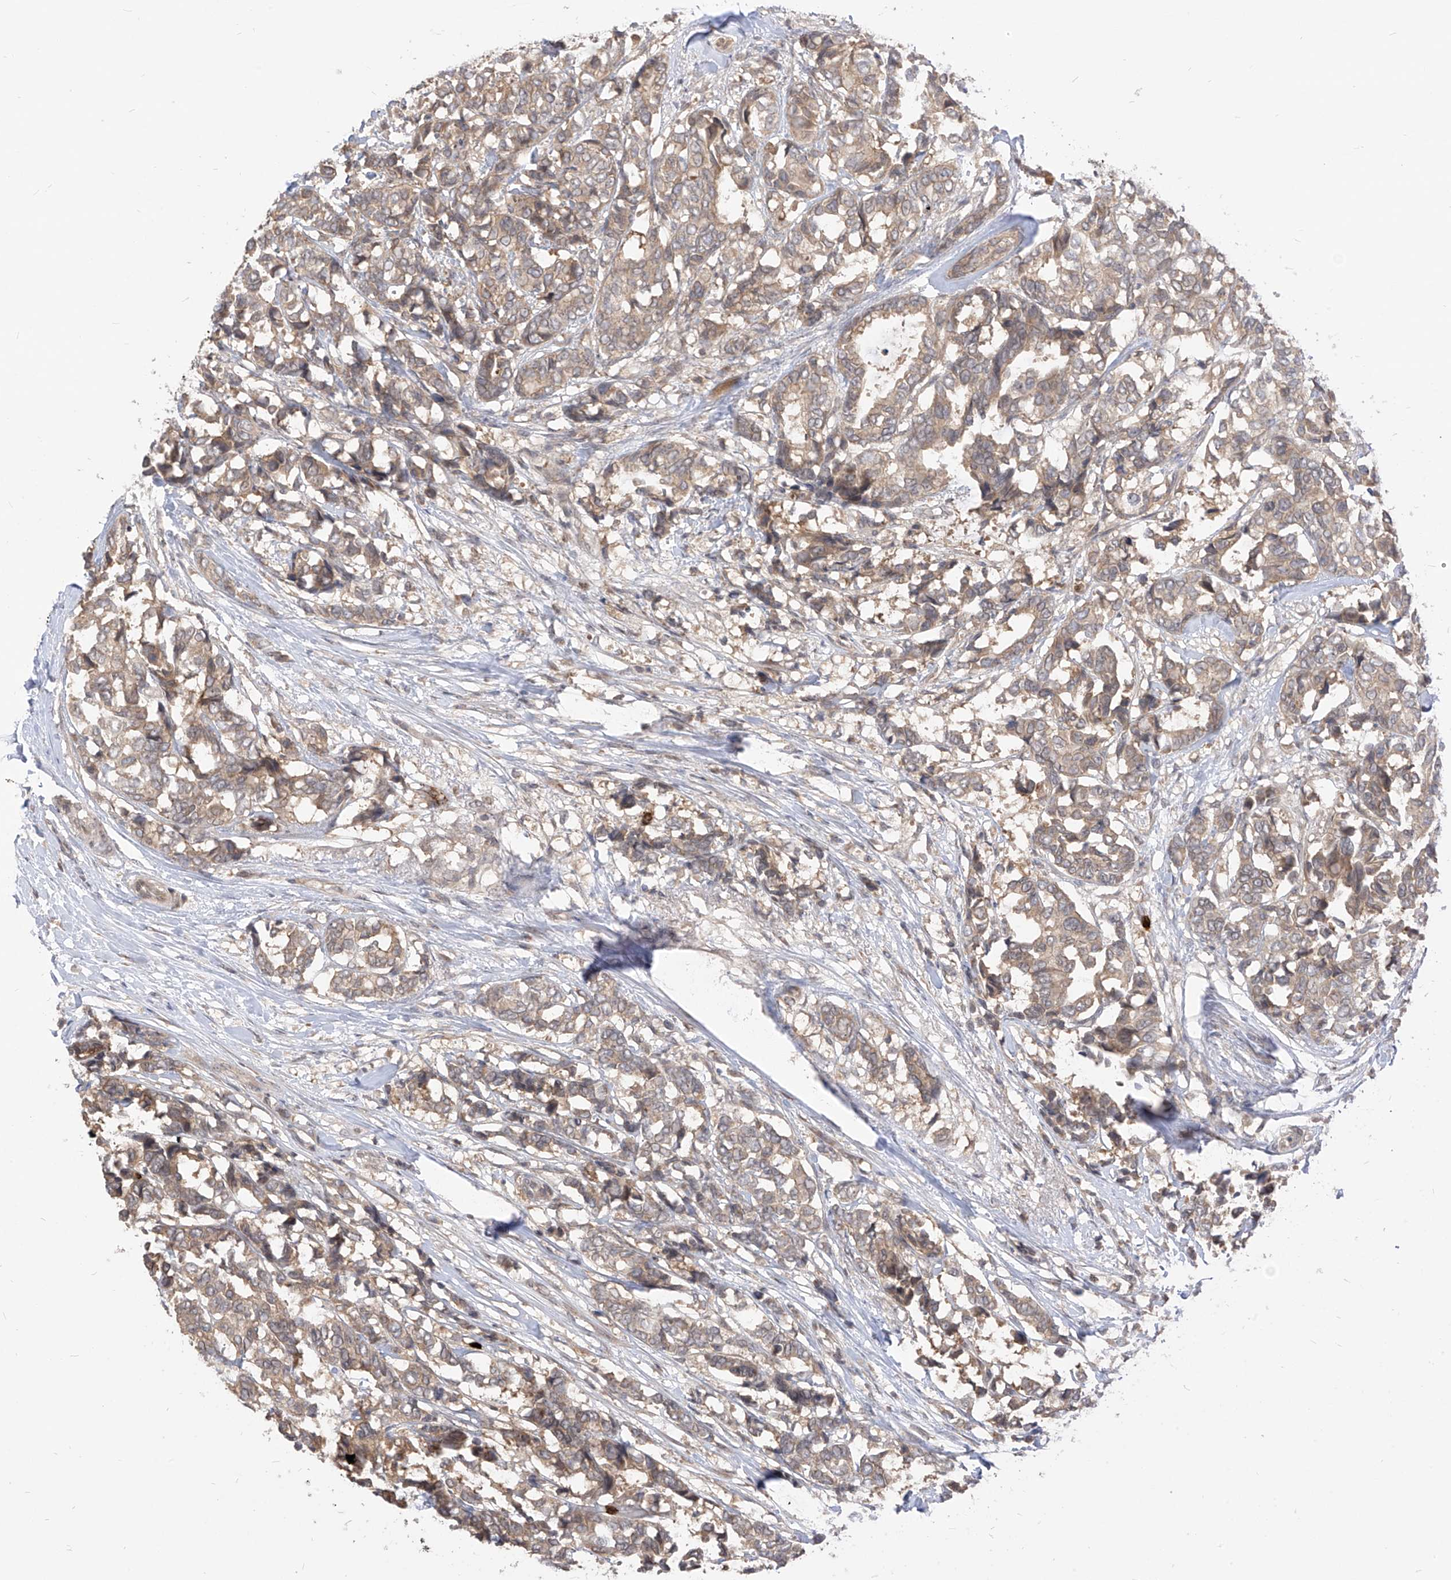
{"staining": {"intensity": "moderate", "quantity": "25%-75%", "location": "cytoplasmic/membranous"}, "tissue": "breast cancer", "cell_type": "Tumor cells", "image_type": "cancer", "snomed": [{"axis": "morphology", "description": "Duct carcinoma"}, {"axis": "topography", "description": "Breast"}], "caption": "Immunohistochemical staining of breast invasive ductal carcinoma reveals medium levels of moderate cytoplasmic/membranous protein staining in about 25%-75% of tumor cells. The staining is performed using DAB (3,3'-diaminobenzidine) brown chromogen to label protein expression. The nuclei are counter-stained blue using hematoxylin.", "gene": "CNKSR1", "patient": {"sex": "female", "age": 87}}